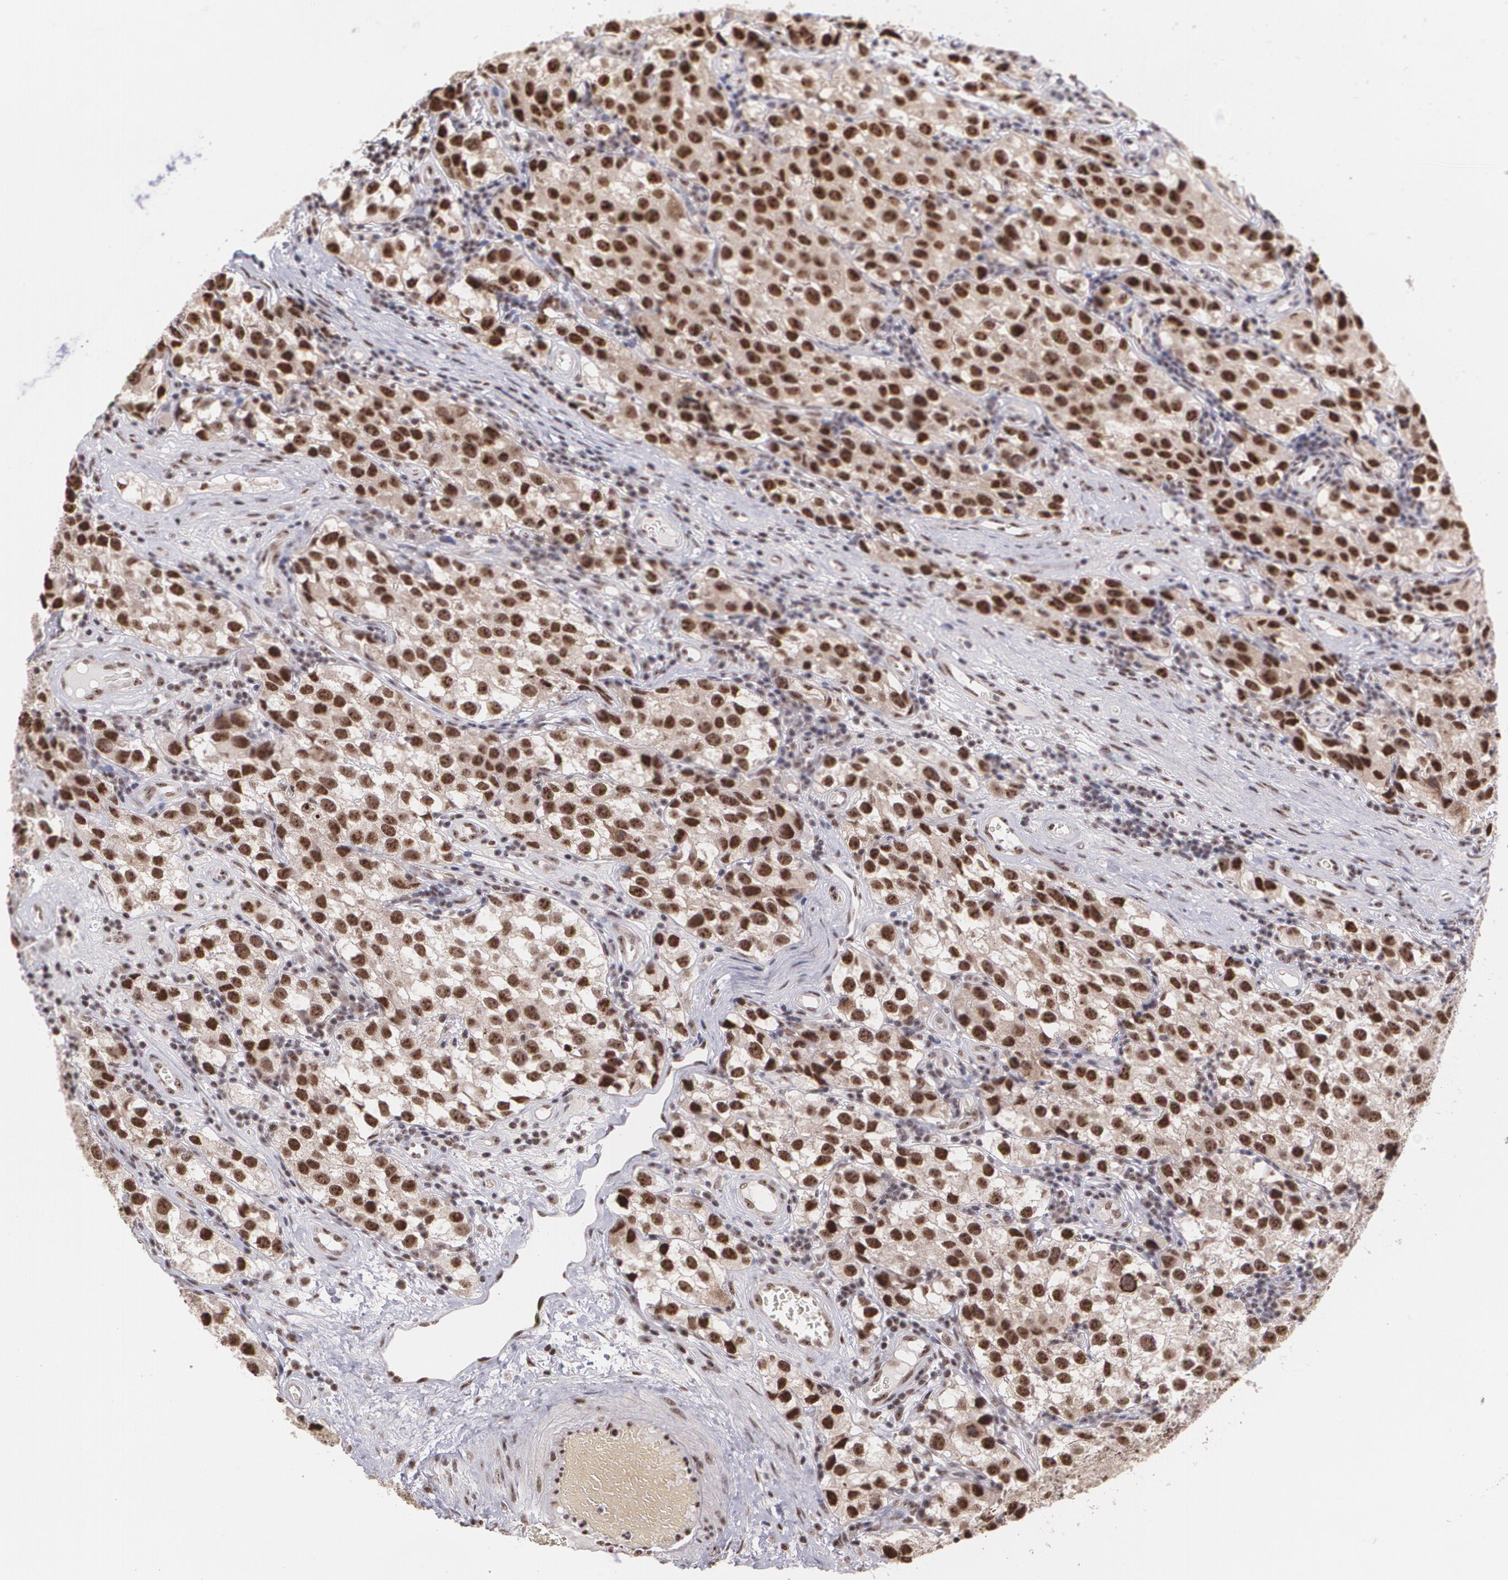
{"staining": {"intensity": "strong", "quantity": ">75%", "location": "cytoplasmic/membranous,nuclear"}, "tissue": "testis cancer", "cell_type": "Tumor cells", "image_type": "cancer", "snomed": [{"axis": "morphology", "description": "Seminoma, NOS"}, {"axis": "topography", "description": "Testis"}], "caption": "An image of testis seminoma stained for a protein displays strong cytoplasmic/membranous and nuclear brown staining in tumor cells.", "gene": "C6orf15", "patient": {"sex": "male", "age": 39}}